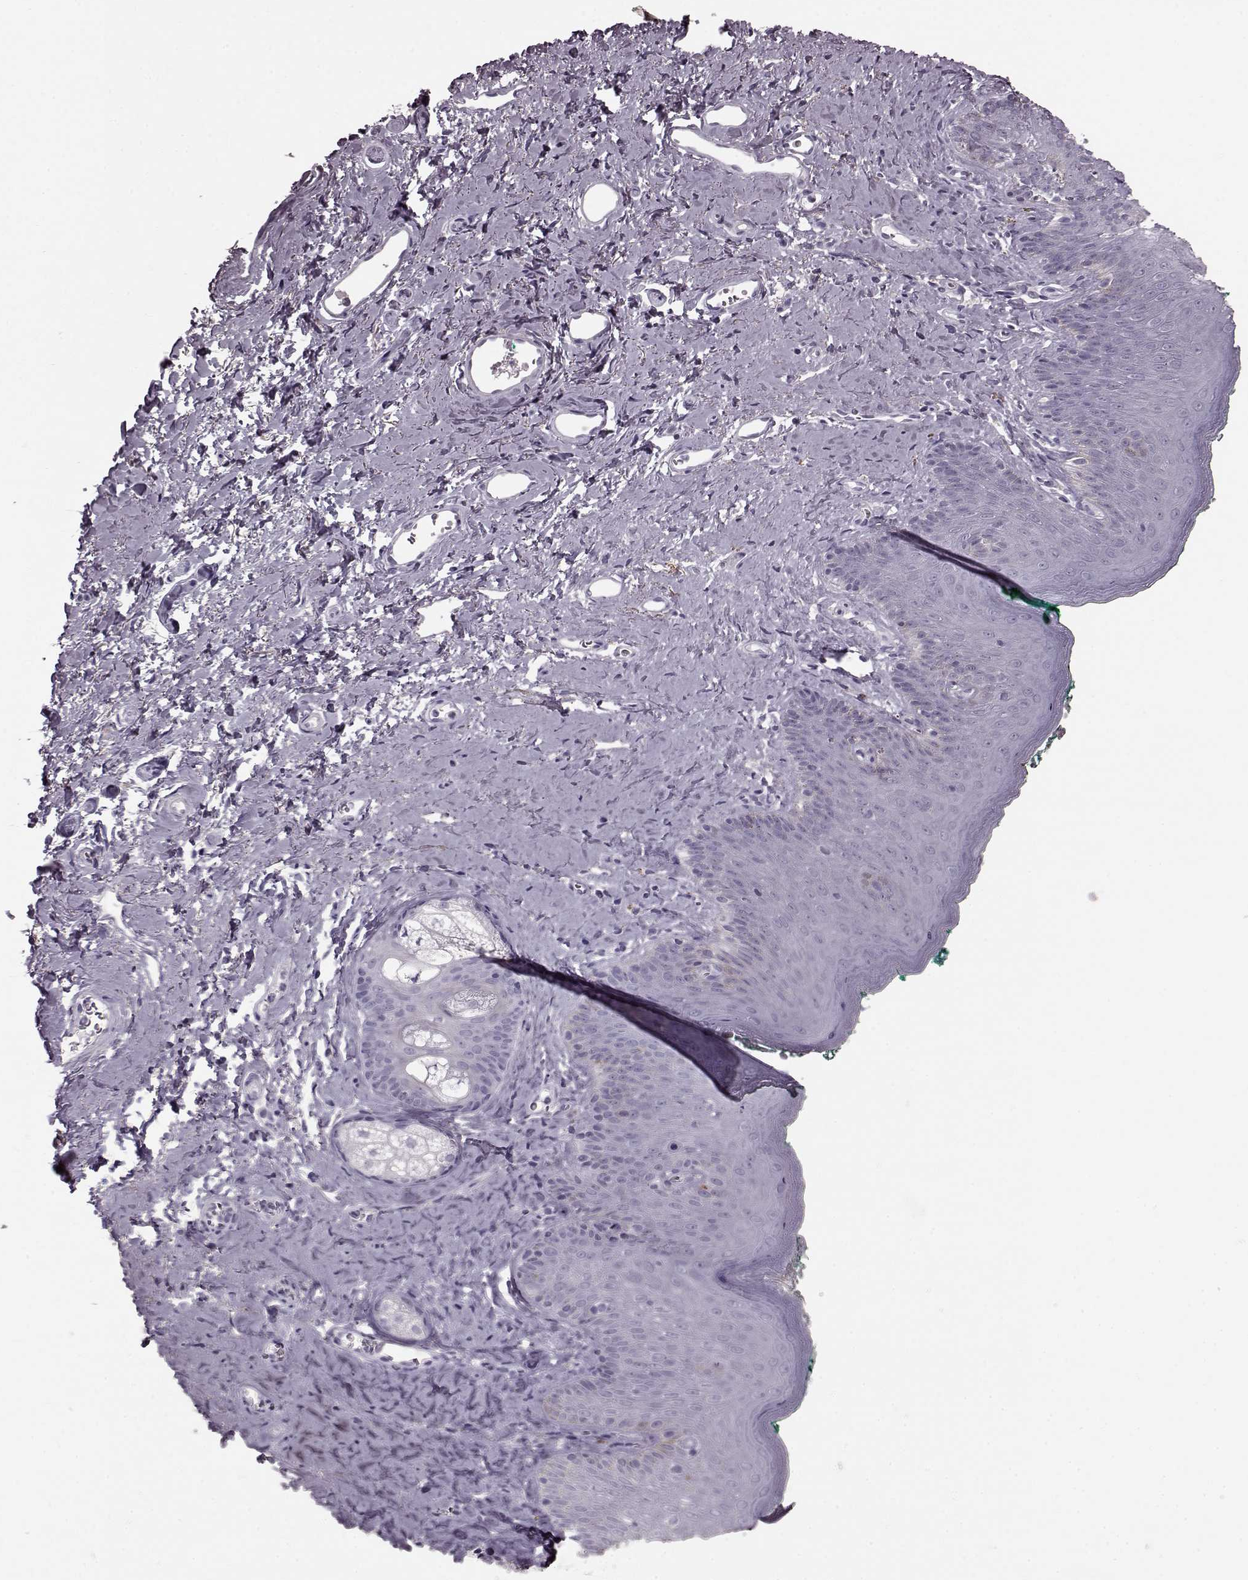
{"staining": {"intensity": "negative", "quantity": "none", "location": "none"}, "tissue": "skin", "cell_type": "Epidermal cells", "image_type": "normal", "snomed": [{"axis": "morphology", "description": "Normal tissue, NOS"}, {"axis": "topography", "description": "Vulva"}], "caption": "High magnification brightfield microscopy of unremarkable skin stained with DAB (brown) and counterstained with hematoxylin (blue): epidermal cells show no significant expression. (DAB (3,3'-diaminobenzidine) IHC, high magnification).", "gene": "CST7", "patient": {"sex": "female", "age": 66}}